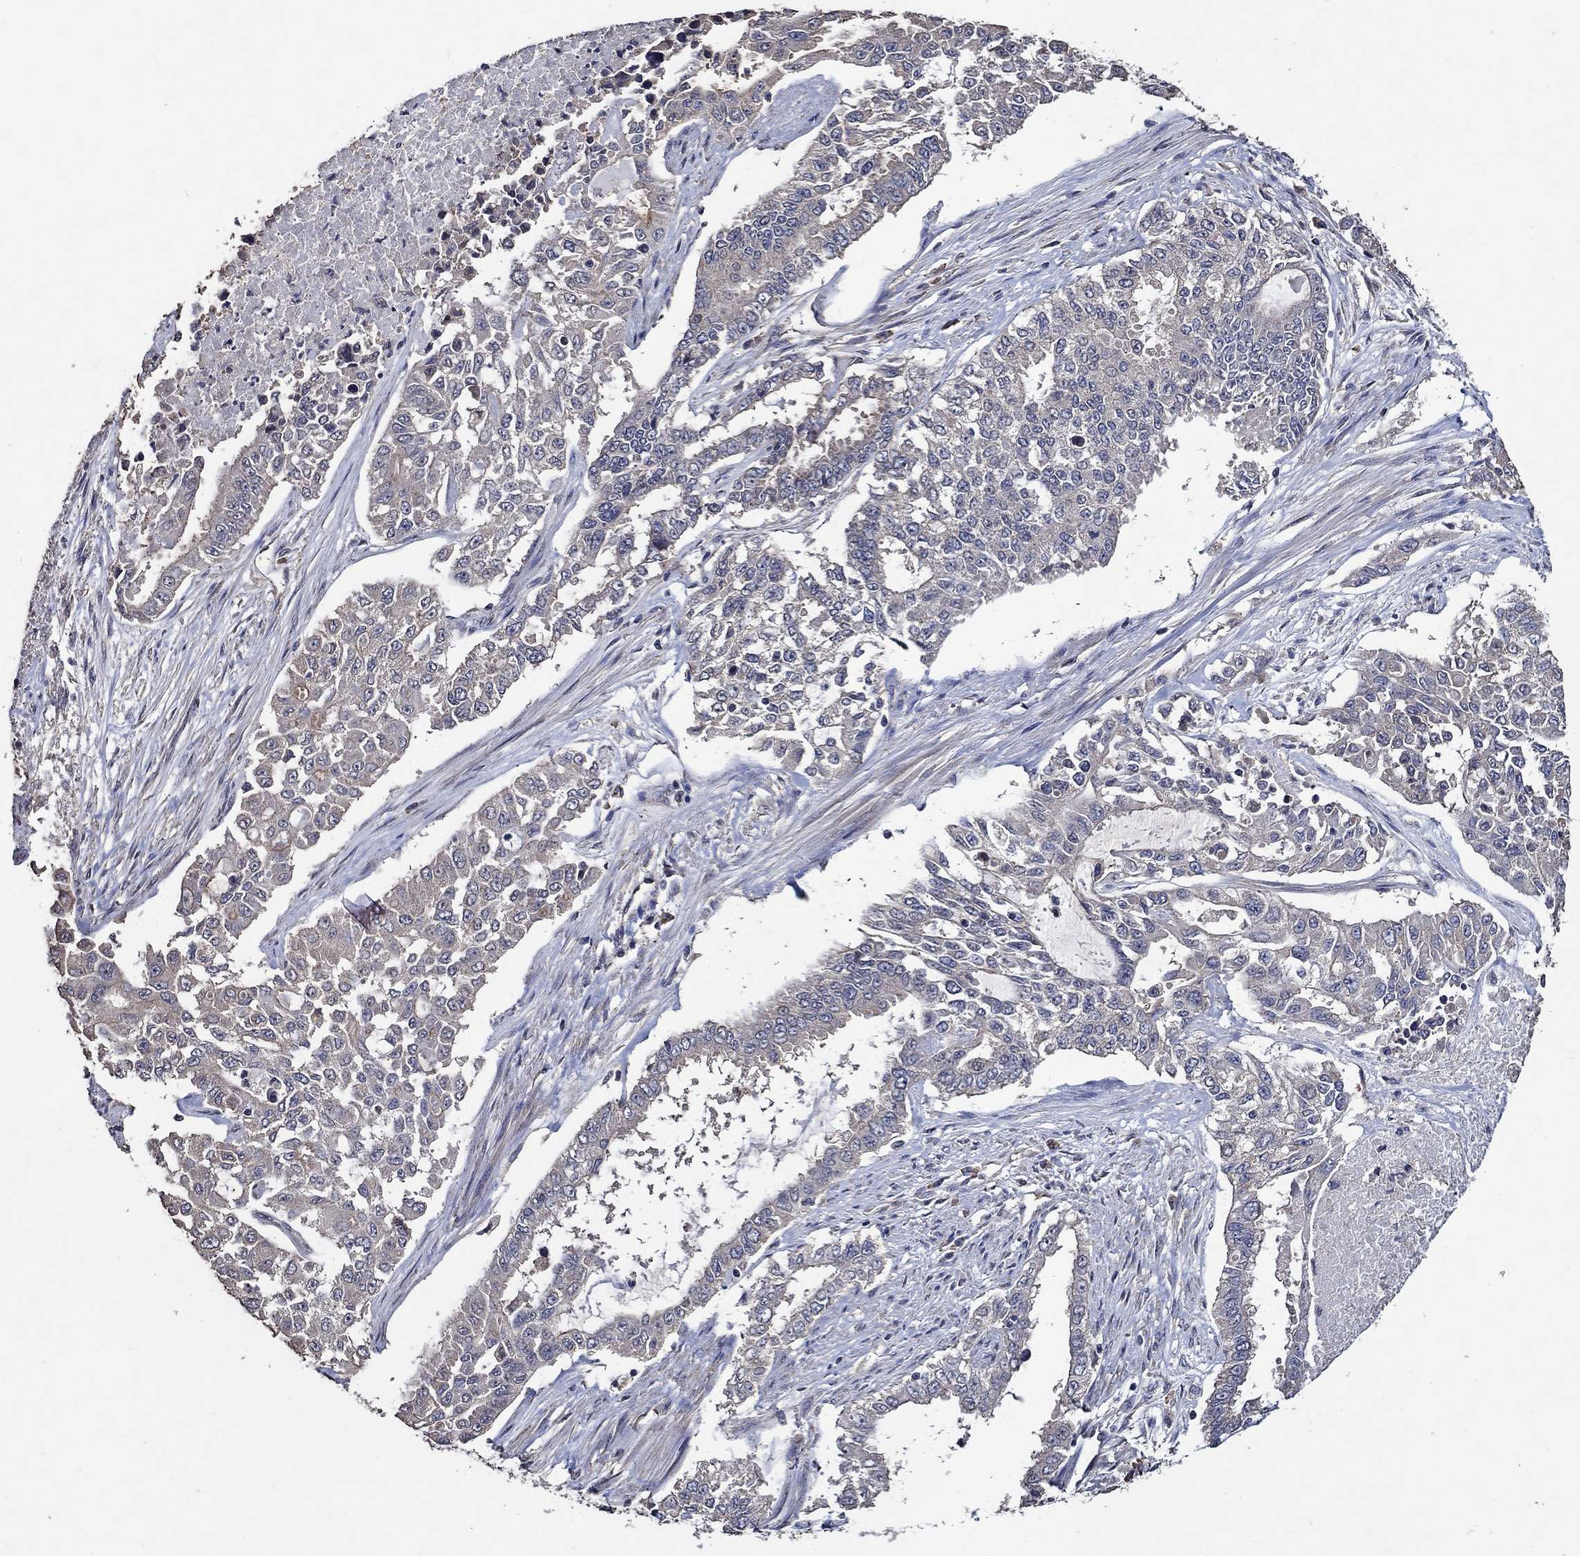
{"staining": {"intensity": "weak", "quantity": "<25%", "location": "cytoplasmic/membranous"}, "tissue": "endometrial cancer", "cell_type": "Tumor cells", "image_type": "cancer", "snomed": [{"axis": "morphology", "description": "Adenocarcinoma, NOS"}, {"axis": "topography", "description": "Uterus"}], "caption": "High power microscopy histopathology image of an immunohistochemistry image of endometrial adenocarcinoma, revealing no significant positivity in tumor cells.", "gene": "HAP1", "patient": {"sex": "female", "age": 59}}